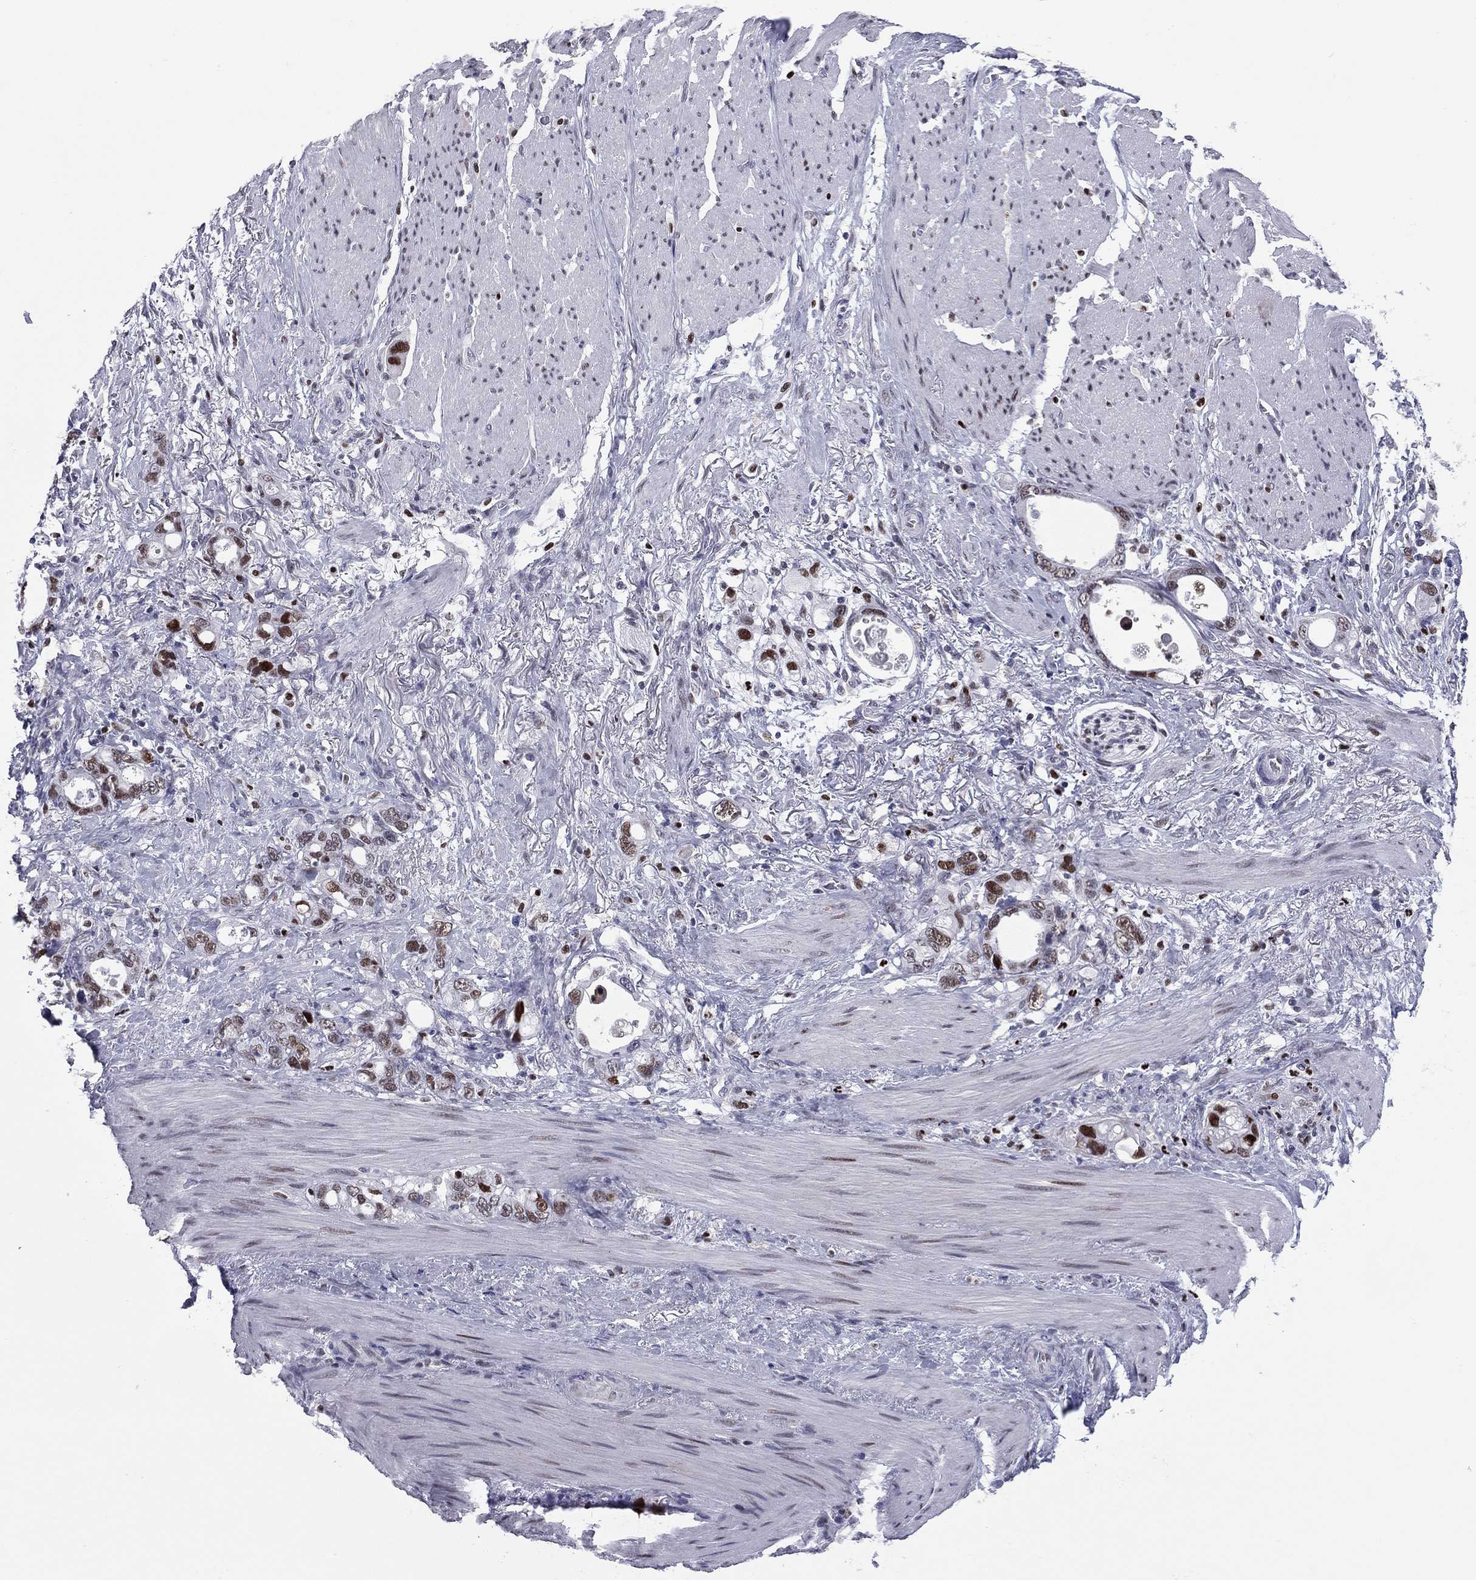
{"staining": {"intensity": "strong", "quantity": "25%-75%", "location": "nuclear"}, "tissue": "stomach cancer", "cell_type": "Tumor cells", "image_type": "cancer", "snomed": [{"axis": "morphology", "description": "Adenocarcinoma, NOS"}, {"axis": "topography", "description": "Stomach, upper"}], "caption": "Stomach adenocarcinoma tissue displays strong nuclear positivity in approximately 25%-75% of tumor cells The staining is performed using DAB brown chromogen to label protein expression. The nuclei are counter-stained blue using hematoxylin.", "gene": "PCGF3", "patient": {"sex": "male", "age": 74}}